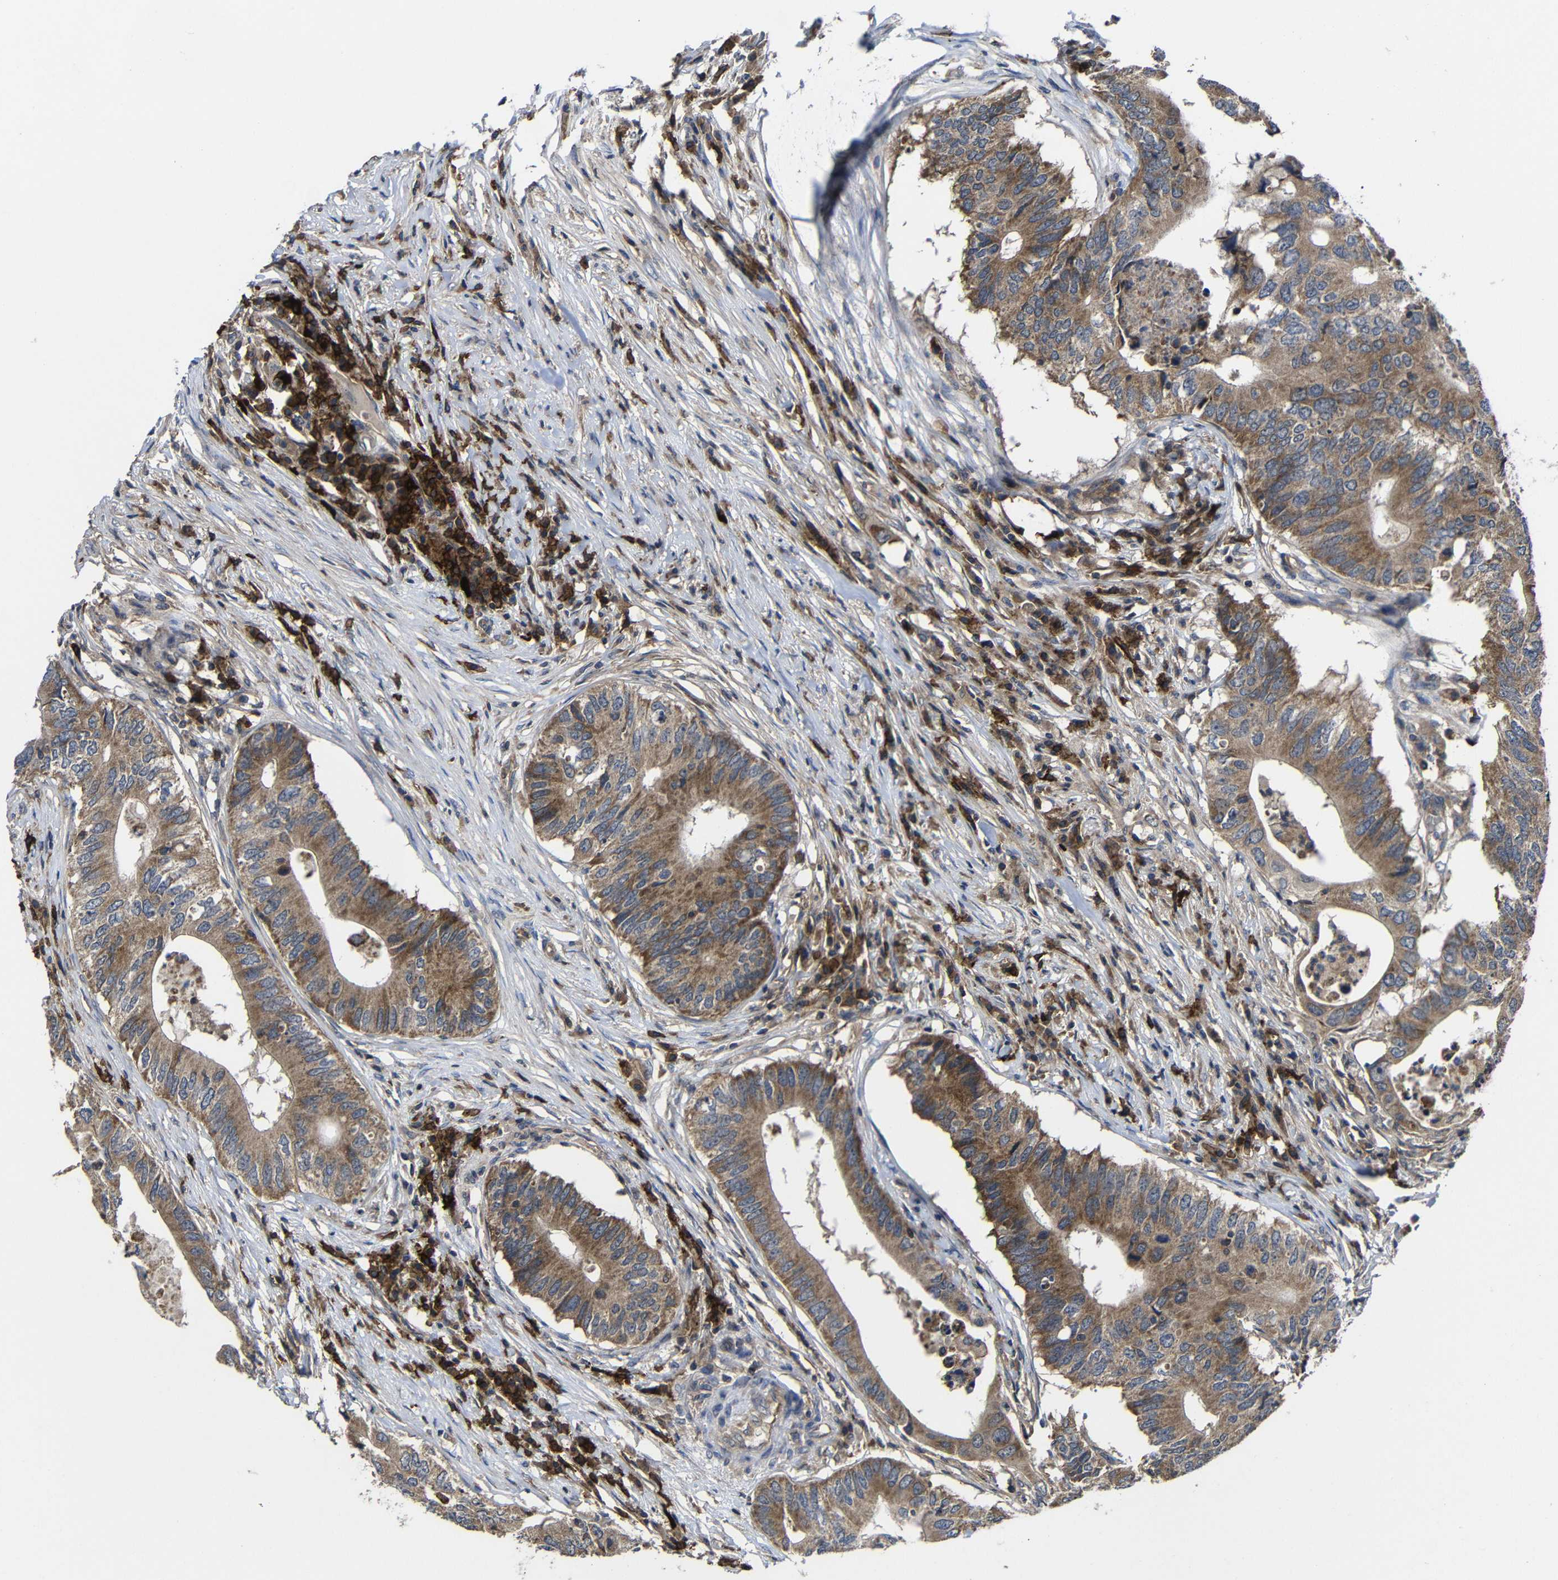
{"staining": {"intensity": "moderate", "quantity": ">75%", "location": "cytoplasmic/membranous"}, "tissue": "colorectal cancer", "cell_type": "Tumor cells", "image_type": "cancer", "snomed": [{"axis": "morphology", "description": "Adenocarcinoma, NOS"}, {"axis": "topography", "description": "Colon"}], "caption": "Moderate cytoplasmic/membranous protein staining is identified in about >75% of tumor cells in colorectal cancer. The protein is shown in brown color, while the nuclei are stained blue.", "gene": "LPAR5", "patient": {"sex": "male", "age": 71}}